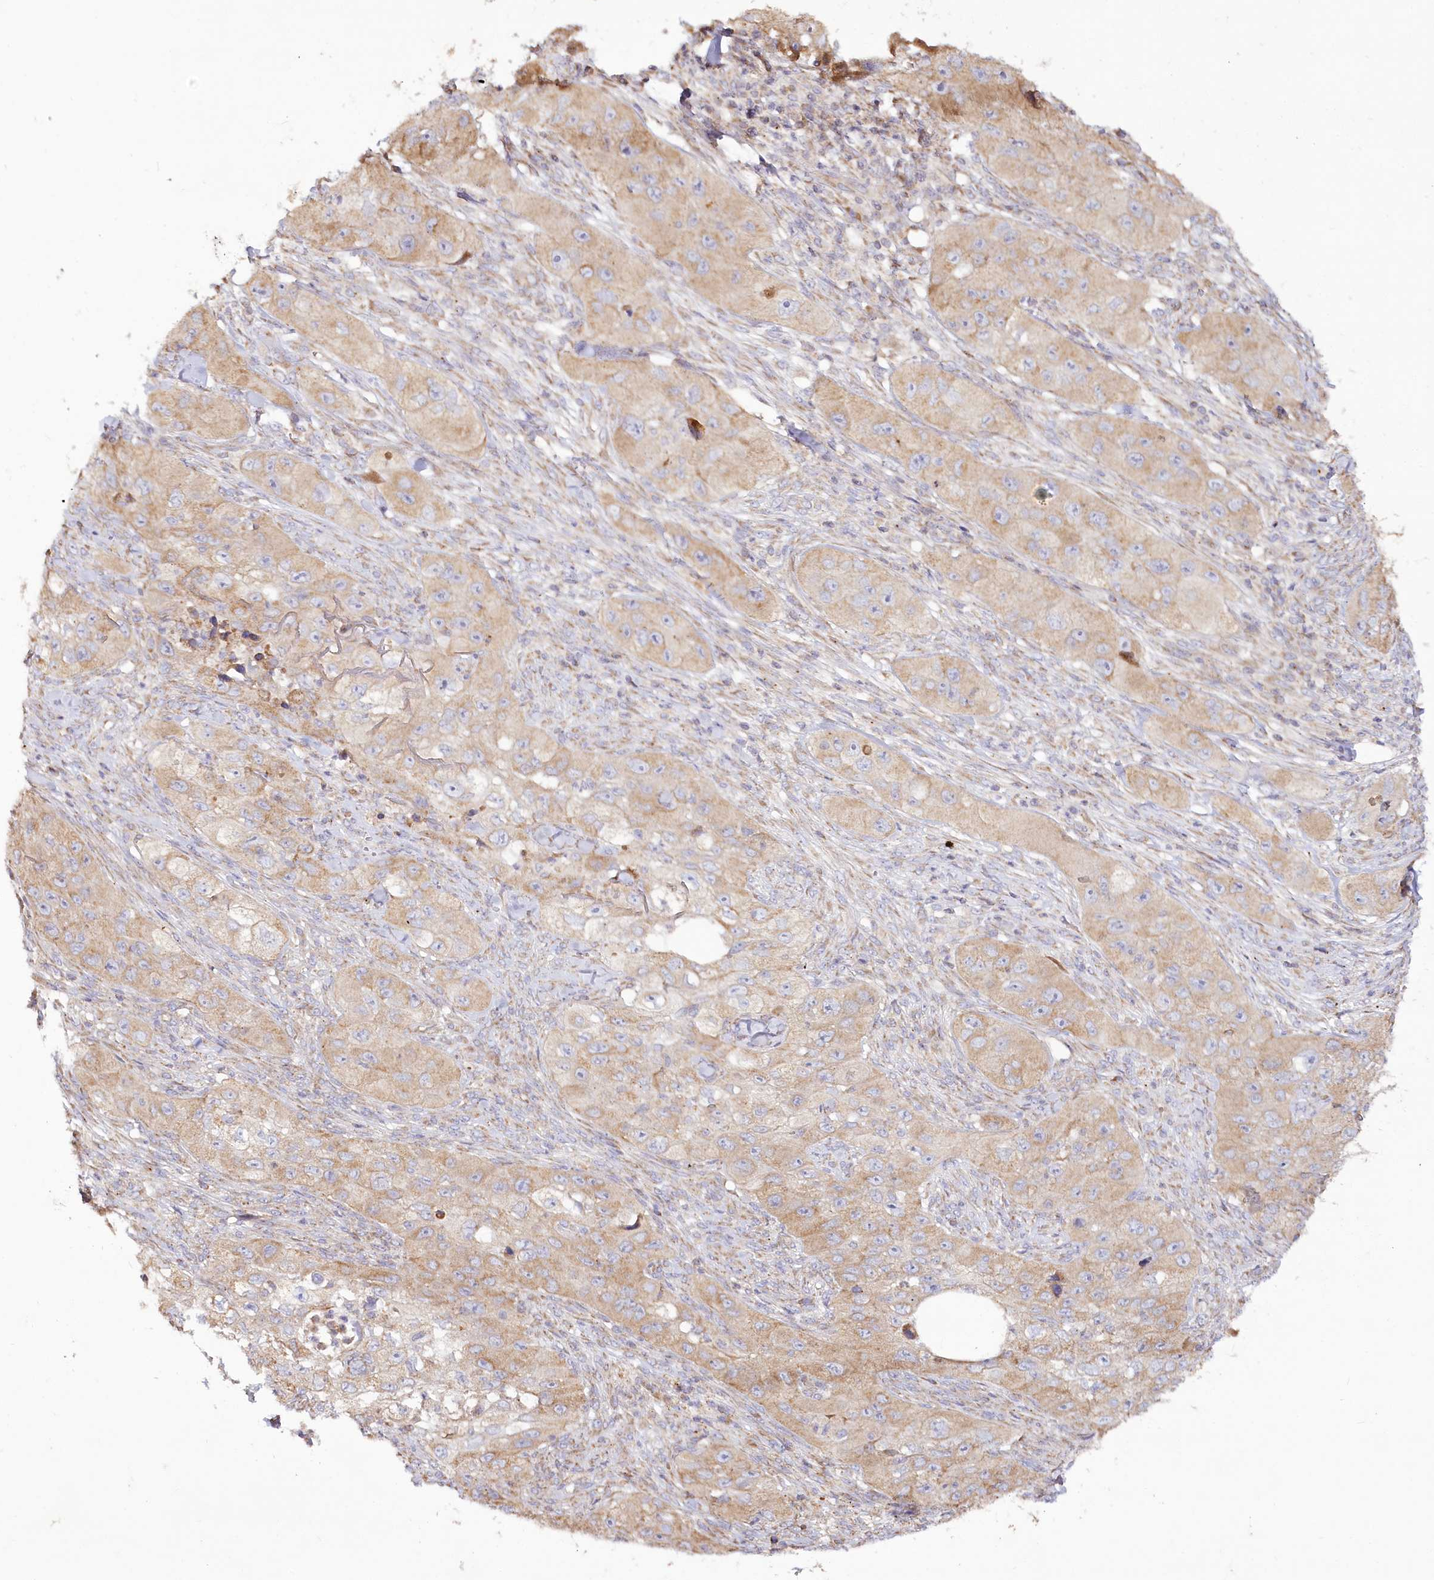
{"staining": {"intensity": "weak", "quantity": ">75%", "location": "cytoplasmic/membranous"}, "tissue": "skin cancer", "cell_type": "Tumor cells", "image_type": "cancer", "snomed": [{"axis": "morphology", "description": "Squamous cell carcinoma, NOS"}, {"axis": "topography", "description": "Skin"}, {"axis": "topography", "description": "Subcutis"}], "caption": "Immunohistochemical staining of skin cancer reveals low levels of weak cytoplasmic/membranous protein expression in approximately >75% of tumor cells.", "gene": "ACOX2", "patient": {"sex": "male", "age": 73}}